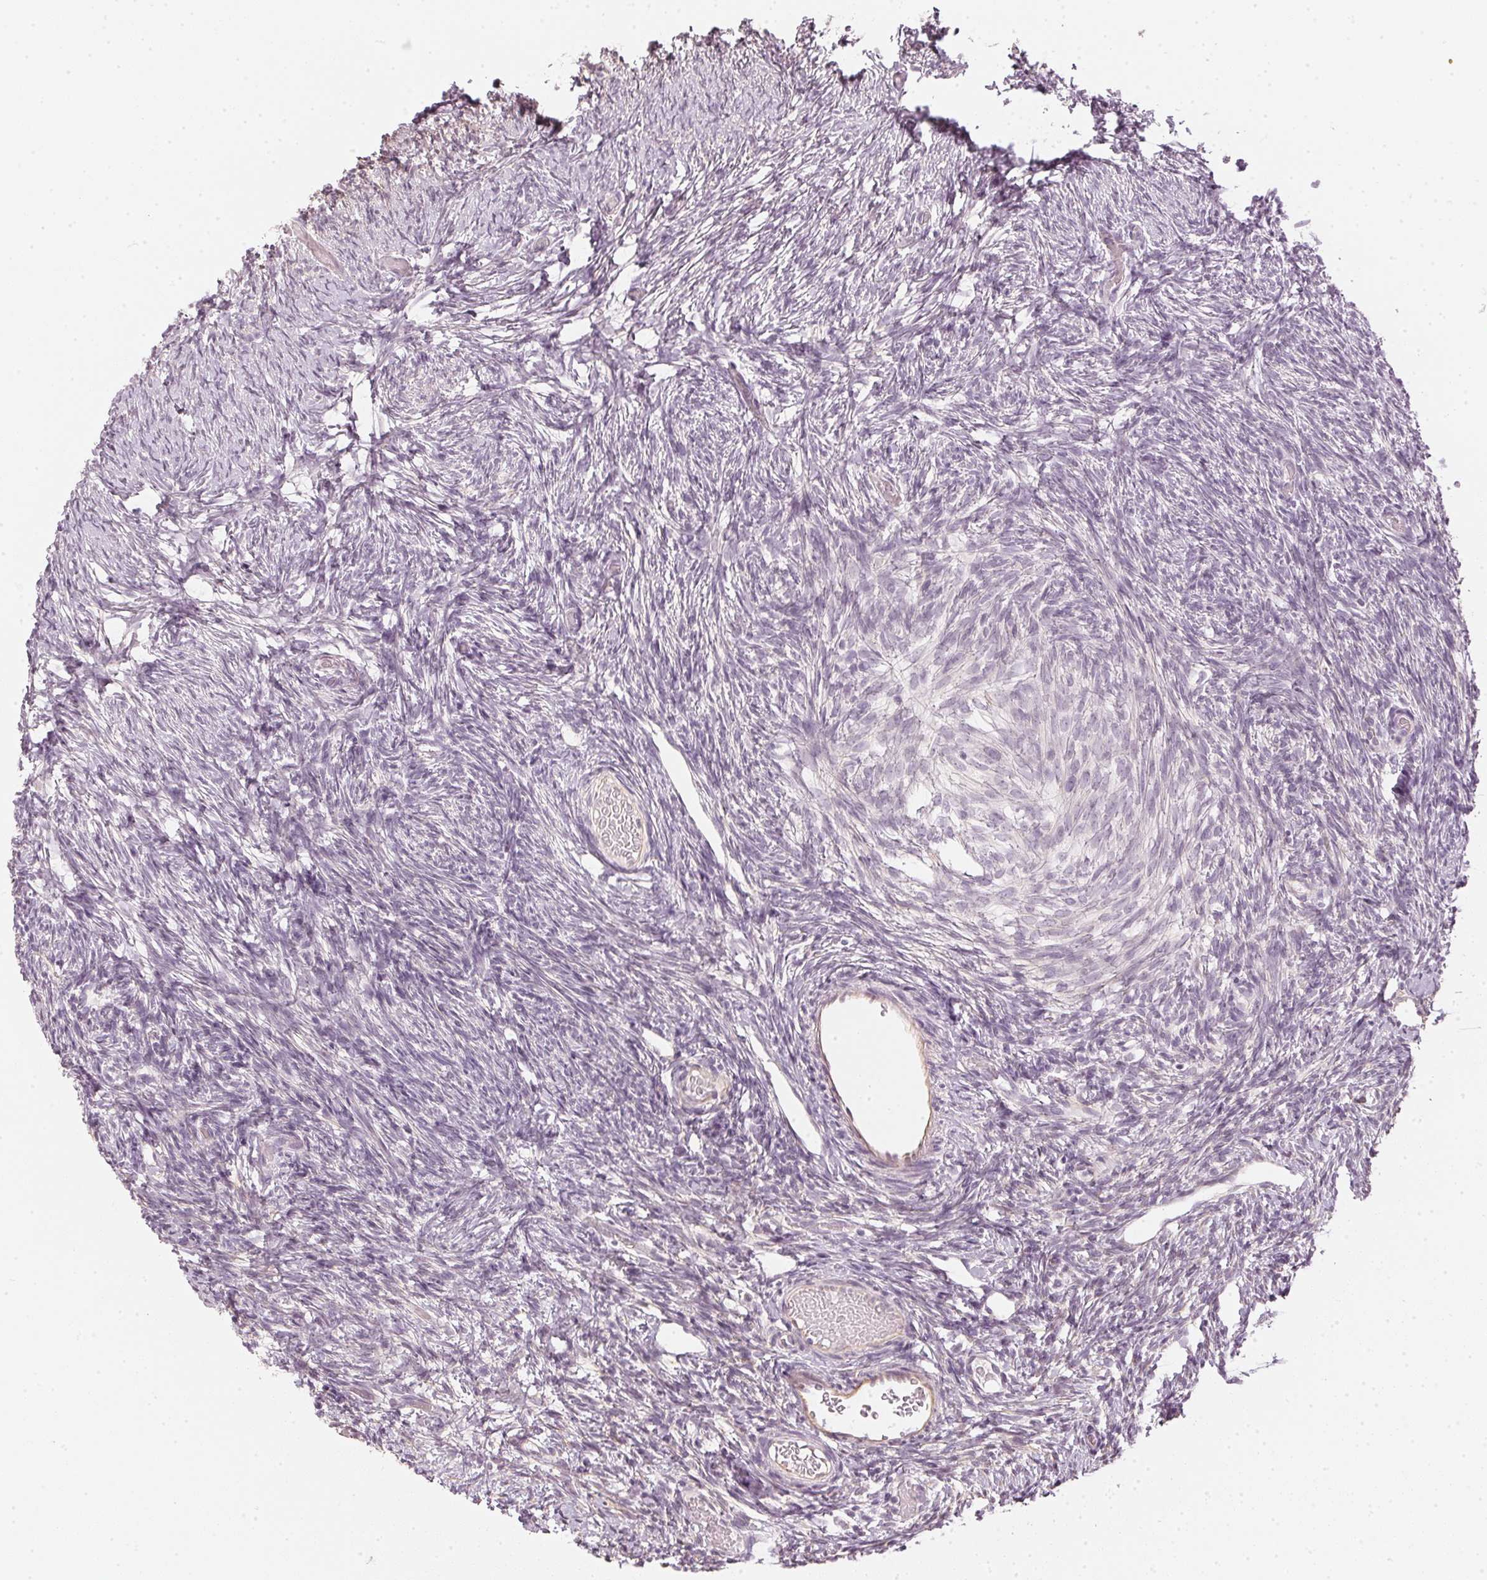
{"staining": {"intensity": "negative", "quantity": "none", "location": "none"}, "tissue": "ovary", "cell_type": "Ovarian stroma cells", "image_type": "normal", "snomed": [{"axis": "morphology", "description": "Normal tissue, NOS"}, {"axis": "topography", "description": "Ovary"}], "caption": "Photomicrograph shows no significant protein expression in ovarian stroma cells of benign ovary.", "gene": "APLP1", "patient": {"sex": "female", "age": 39}}